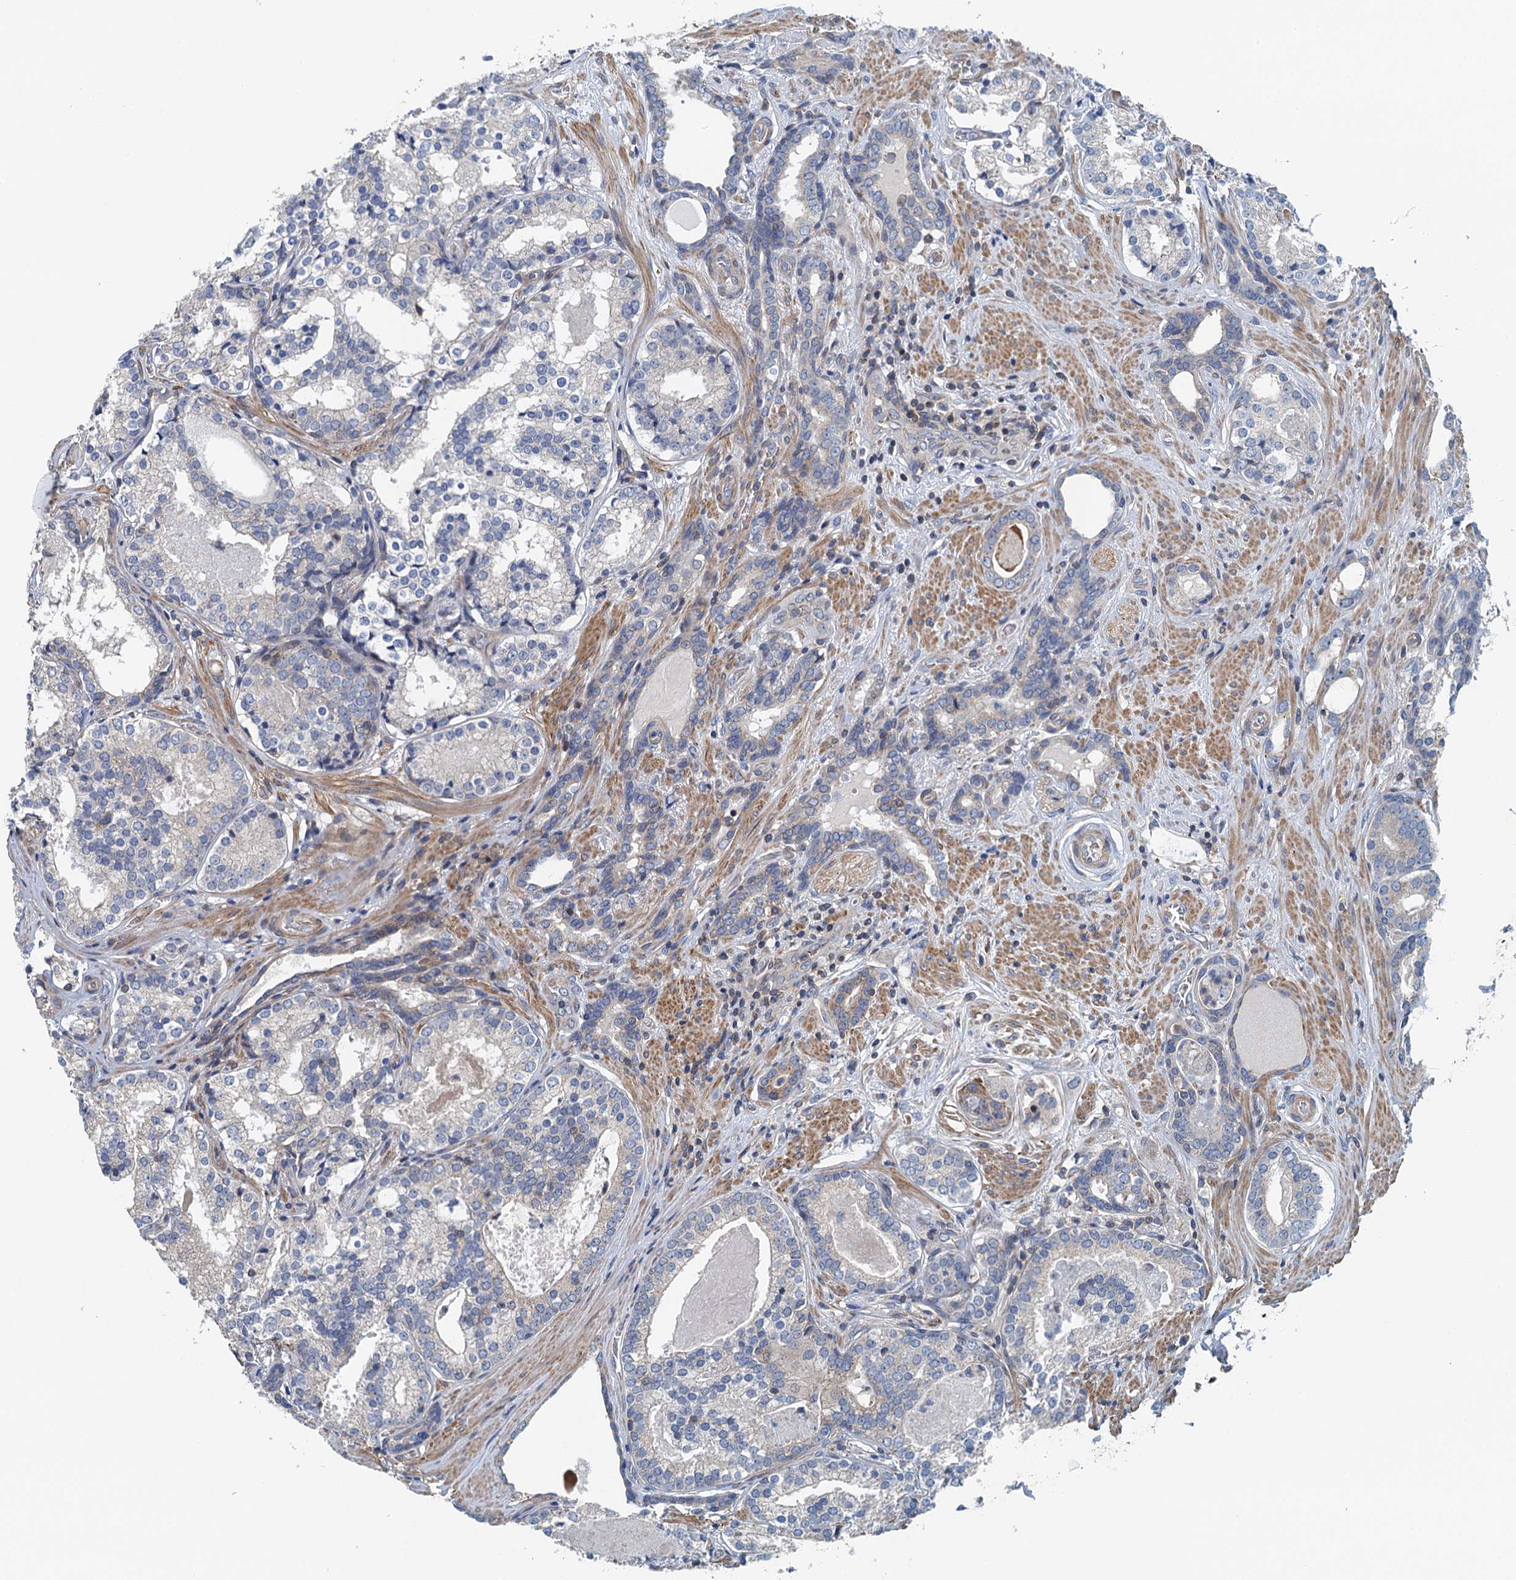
{"staining": {"intensity": "negative", "quantity": "none", "location": "none"}, "tissue": "prostate cancer", "cell_type": "Tumor cells", "image_type": "cancer", "snomed": [{"axis": "morphology", "description": "Adenocarcinoma, High grade"}, {"axis": "topography", "description": "Prostate"}], "caption": "A micrograph of prostate cancer (adenocarcinoma (high-grade)) stained for a protein demonstrates no brown staining in tumor cells. (Stains: DAB immunohistochemistry with hematoxylin counter stain, Microscopy: brightfield microscopy at high magnification).", "gene": "PPP1R14D", "patient": {"sex": "male", "age": 58}}